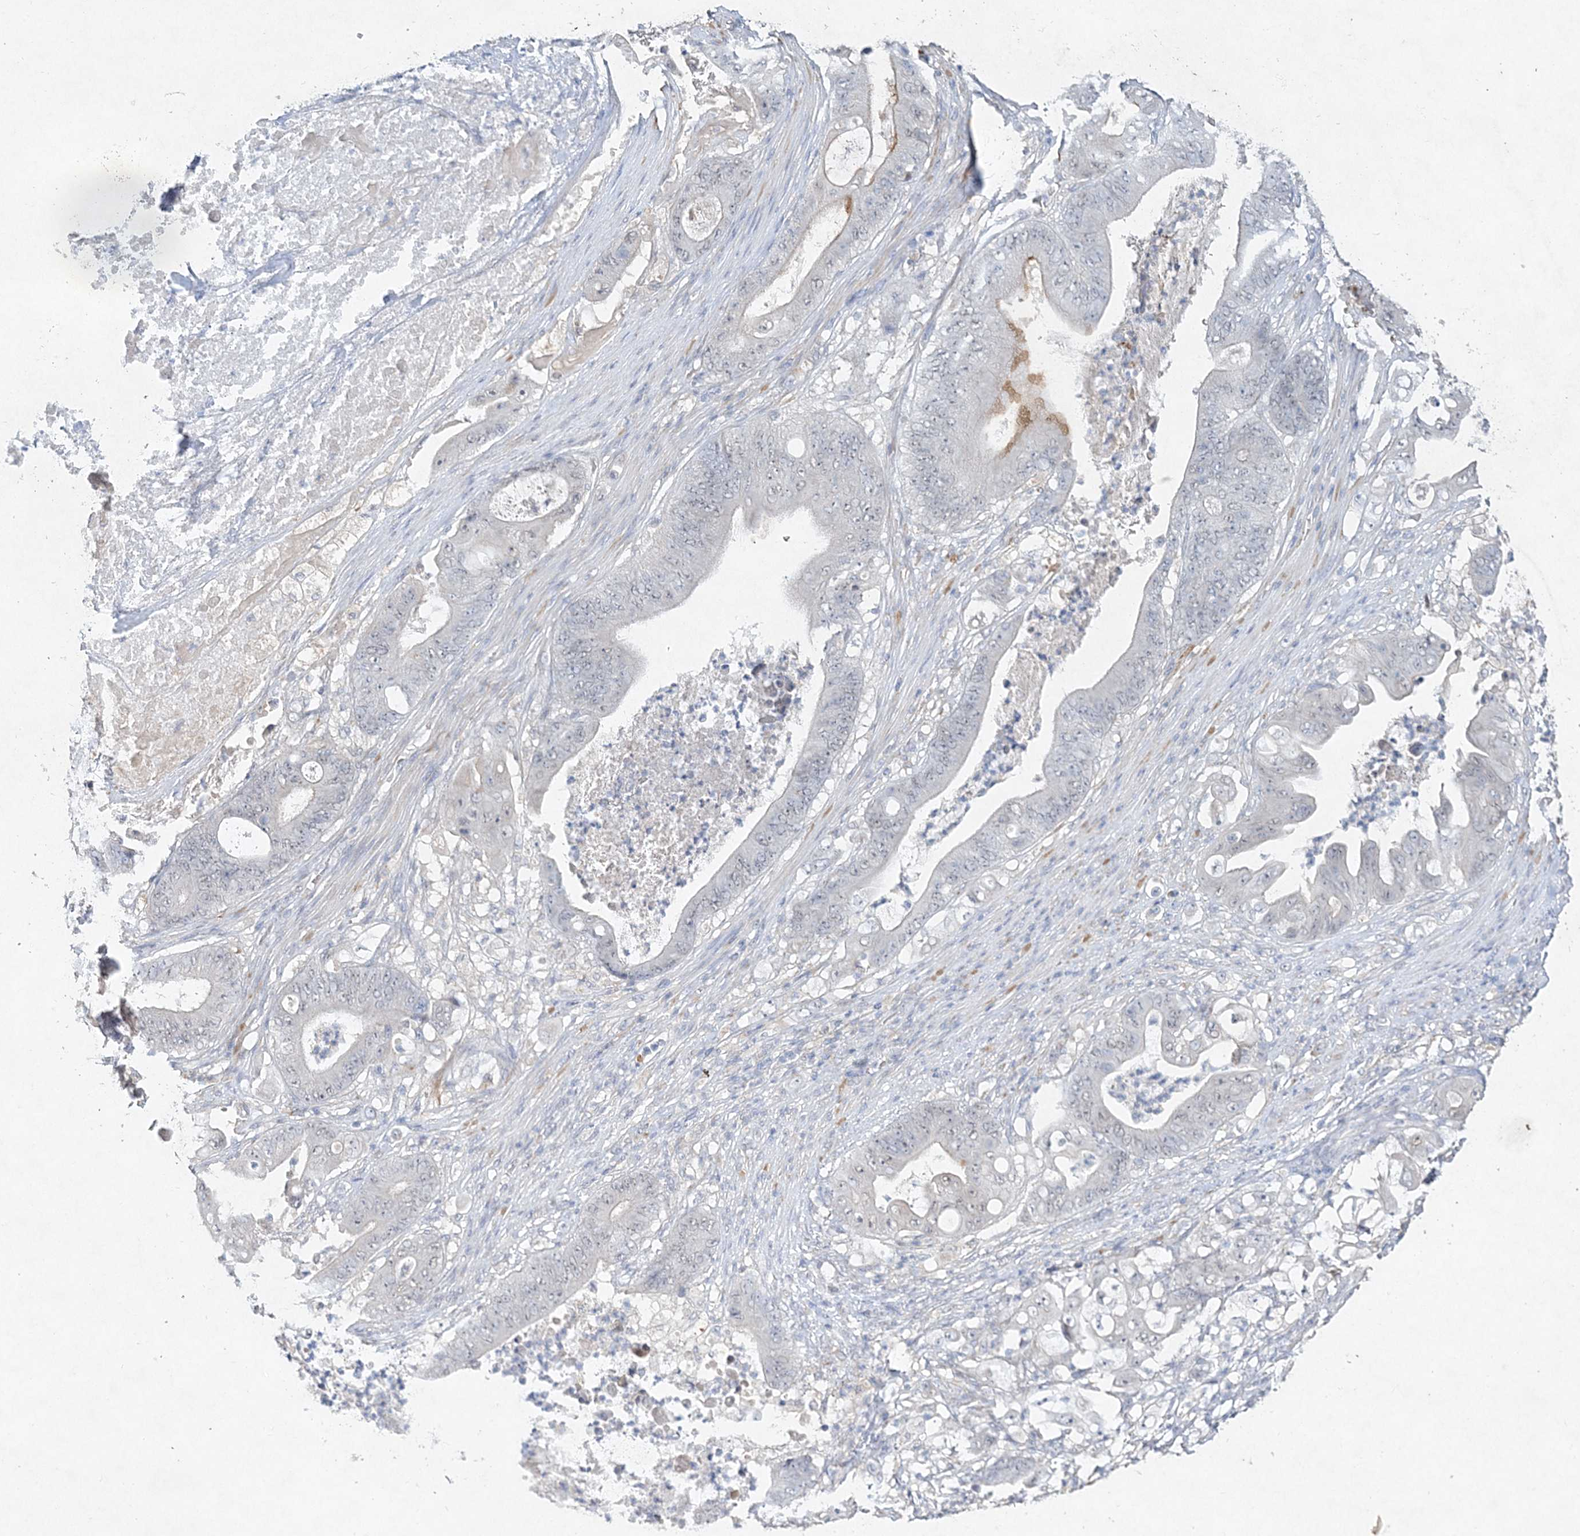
{"staining": {"intensity": "negative", "quantity": "none", "location": "none"}, "tissue": "stomach cancer", "cell_type": "Tumor cells", "image_type": "cancer", "snomed": [{"axis": "morphology", "description": "Adenocarcinoma, NOS"}, {"axis": "topography", "description": "Stomach"}], "caption": "Tumor cells show no significant expression in adenocarcinoma (stomach).", "gene": "MAT2B", "patient": {"sex": "female", "age": 73}}